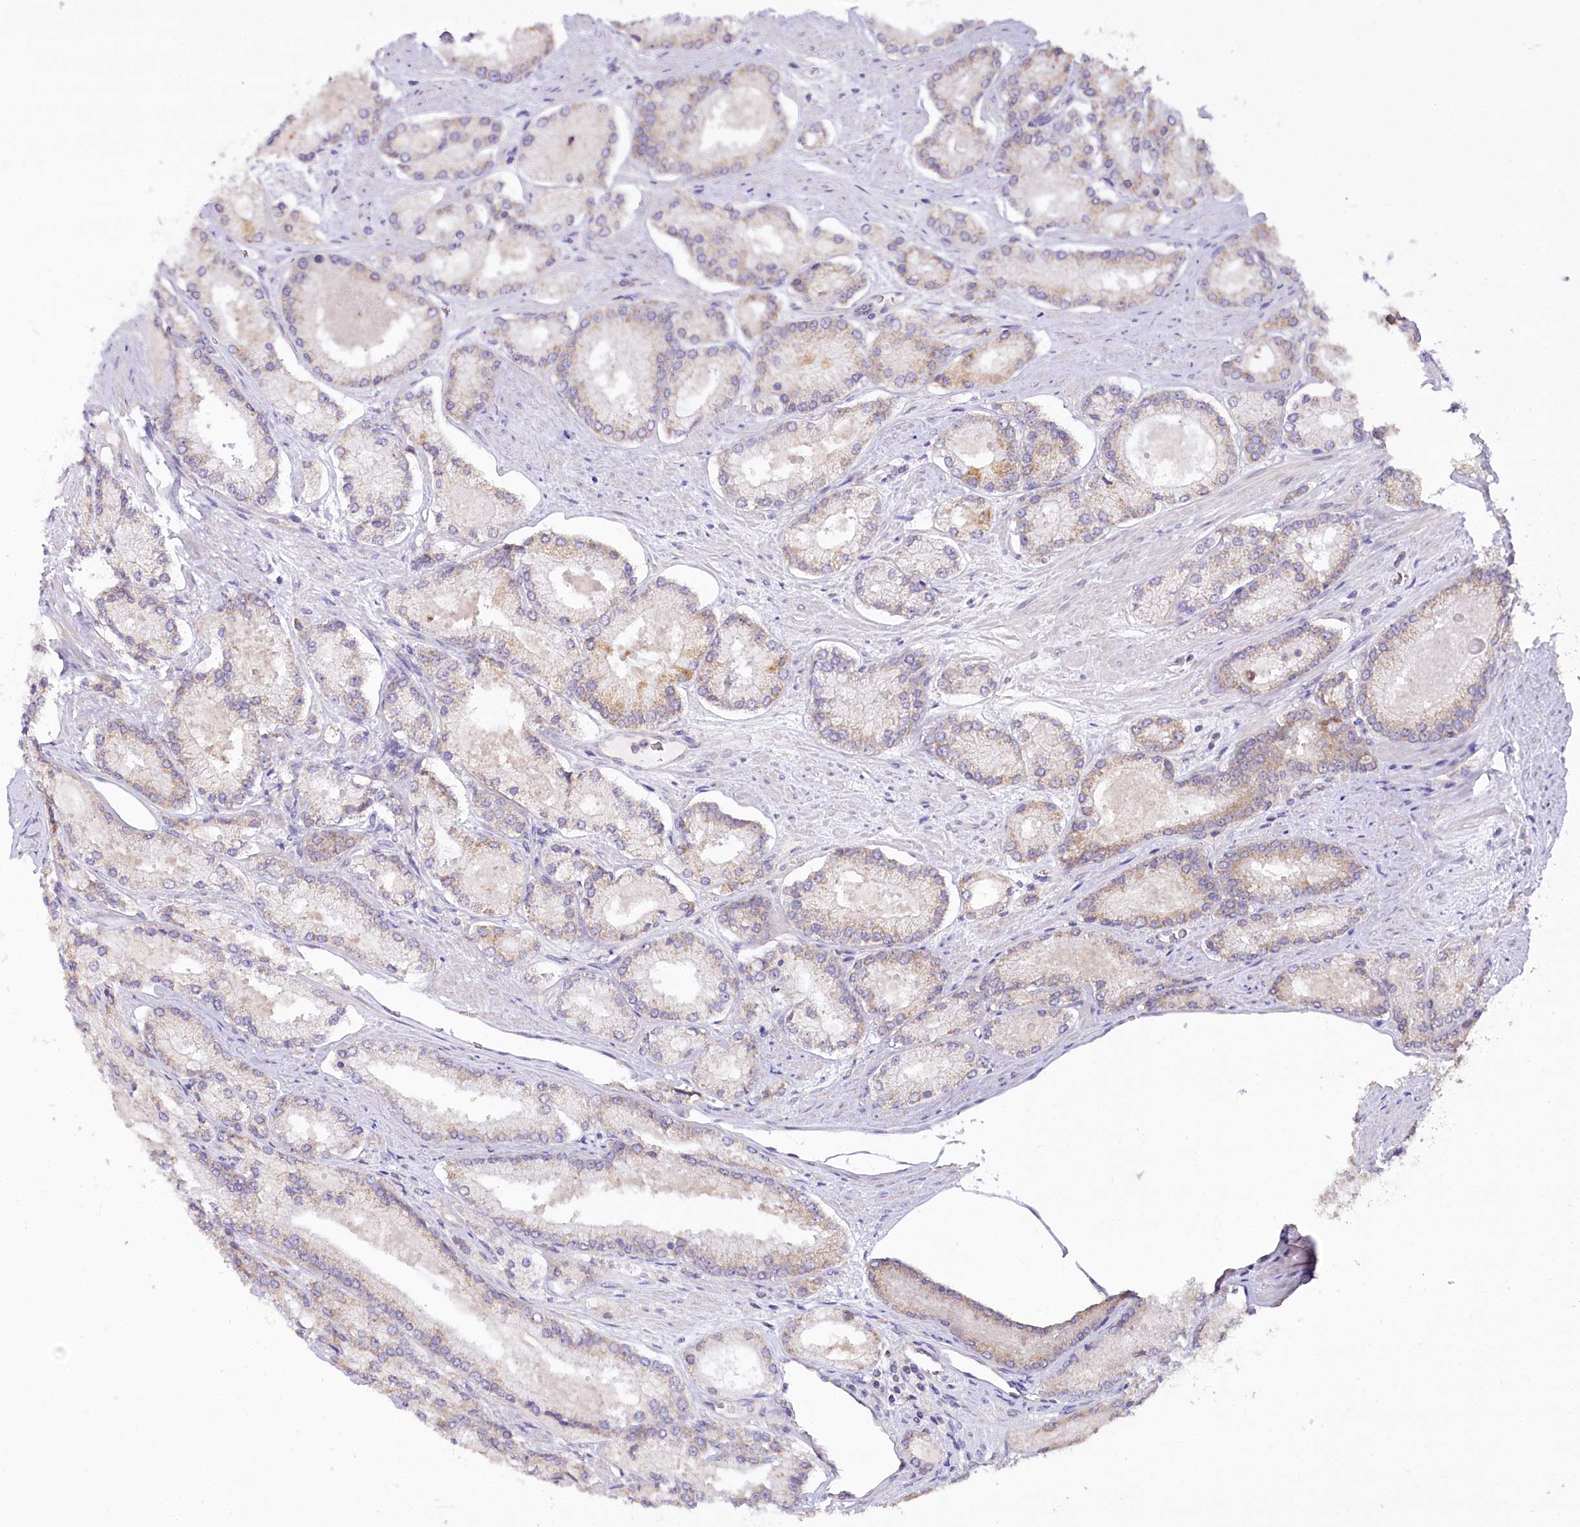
{"staining": {"intensity": "weak", "quantity": "25%-75%", "location": "cytoplasmic/membranous"}, "tissue": "prostate cancer", "cell_type": "Tumor cells", "image_type": "cancer", "snomed": [{"axis": "morphology", "description": "Adenocarcinoma, Low grade"}, {"axis": "topography", "description": "Prostate"}], "caption": "Prostate cancer was stained to show a protein in brown. There is low levels of weak cytoplasmic/membranous expression in about 25%-75% of tumor cells.", "gene": "STT3B", "patient": {"sex": "male", "age": 74}}